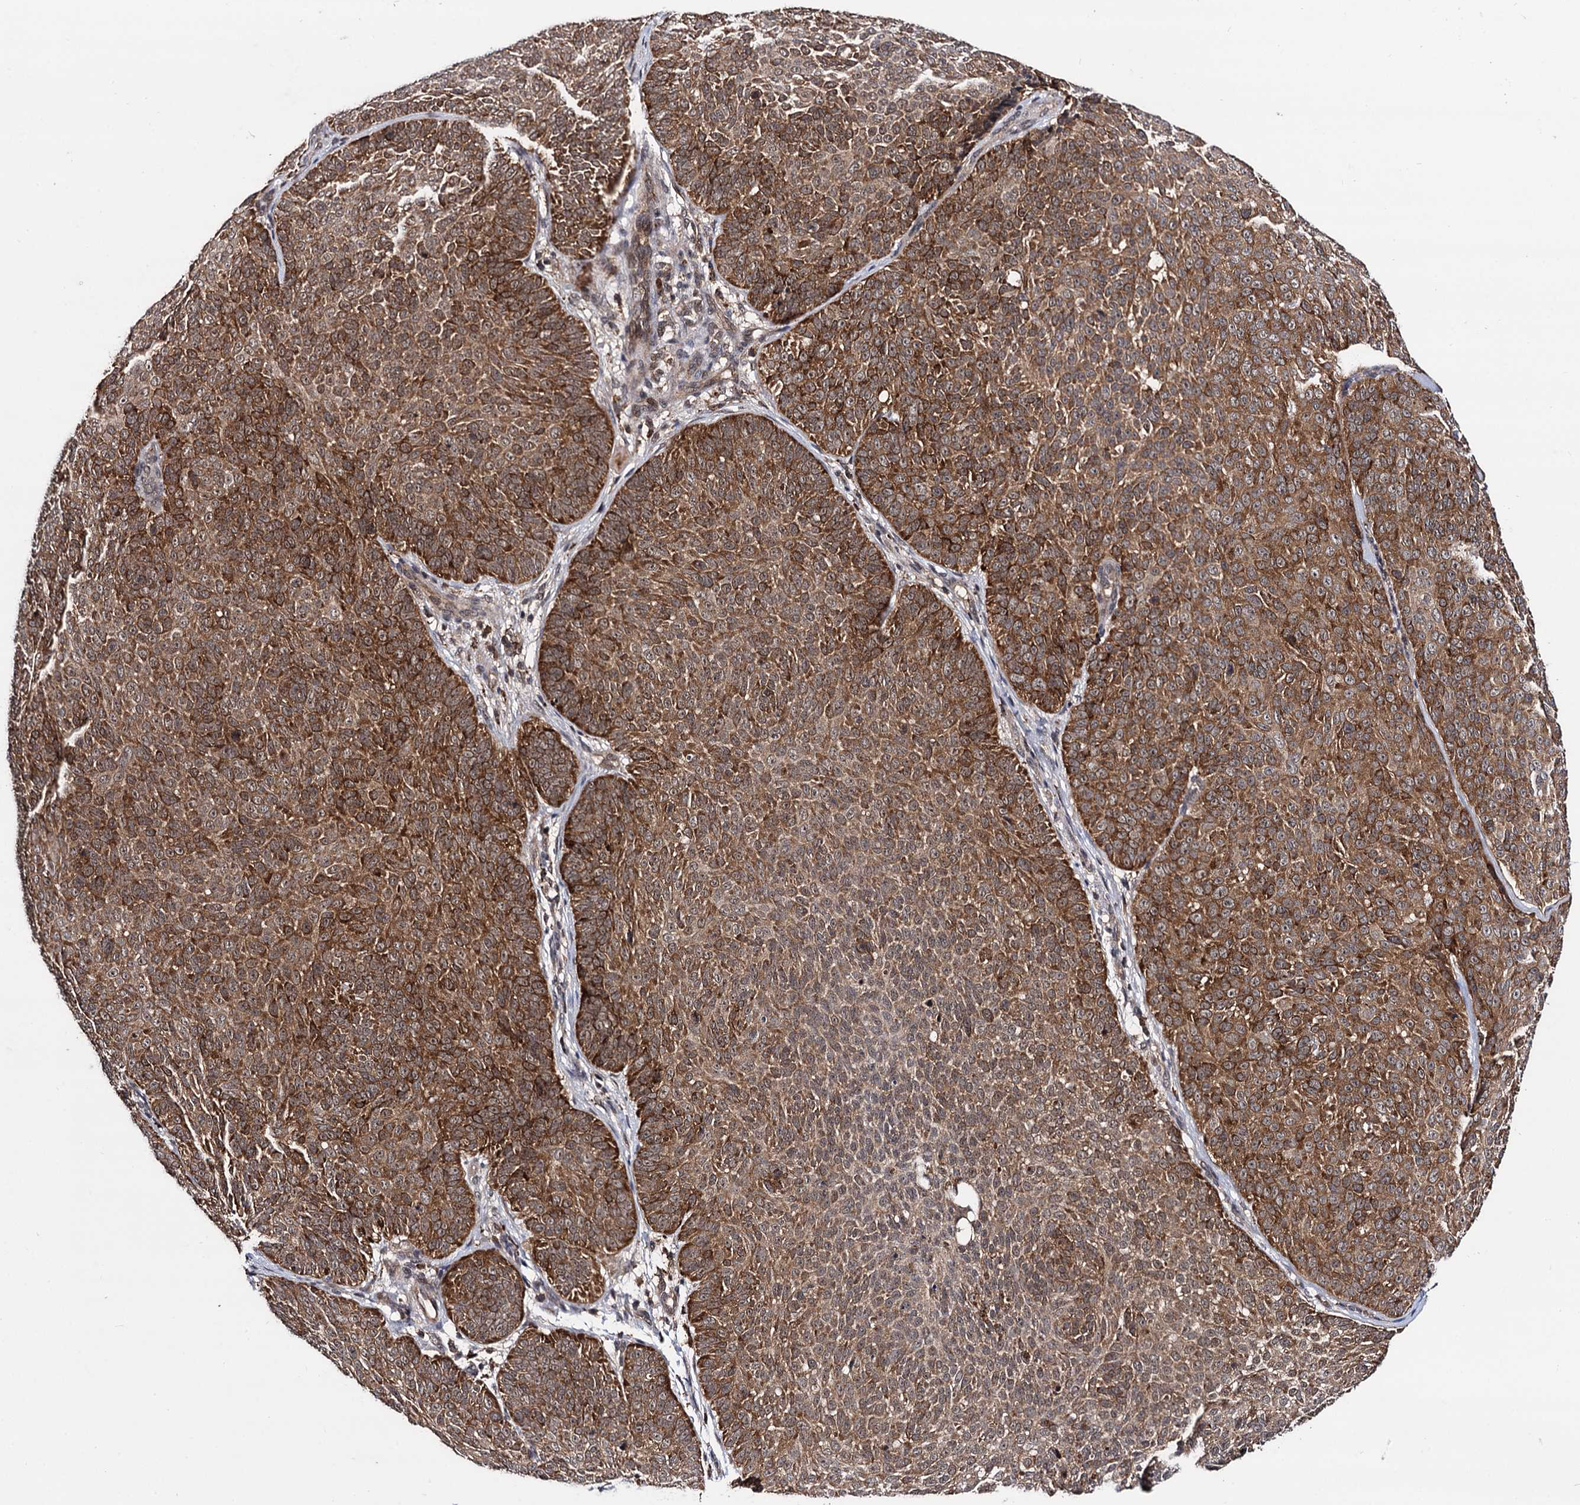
{"staining": {"intensity": "strong", "quantity": ">75%", "location": "cytoplasmic/membranous"}, "tissue": "skin cancer", "cell_type": "Tumor cells", "image_type": "cancer", "snomed": [{"axis": "morphology", "description": "Basal cell carcinoma"}, {"axis": "topography", "description": "Skin"}], "caption": "Human skin cancer stained for a protein (brown) reveals strong cytoplasmic/membranous positive expression in approximately >75% of tumor cells.", "gene": "MICAL2", "patient": {"sex": "male", "age": 85}}